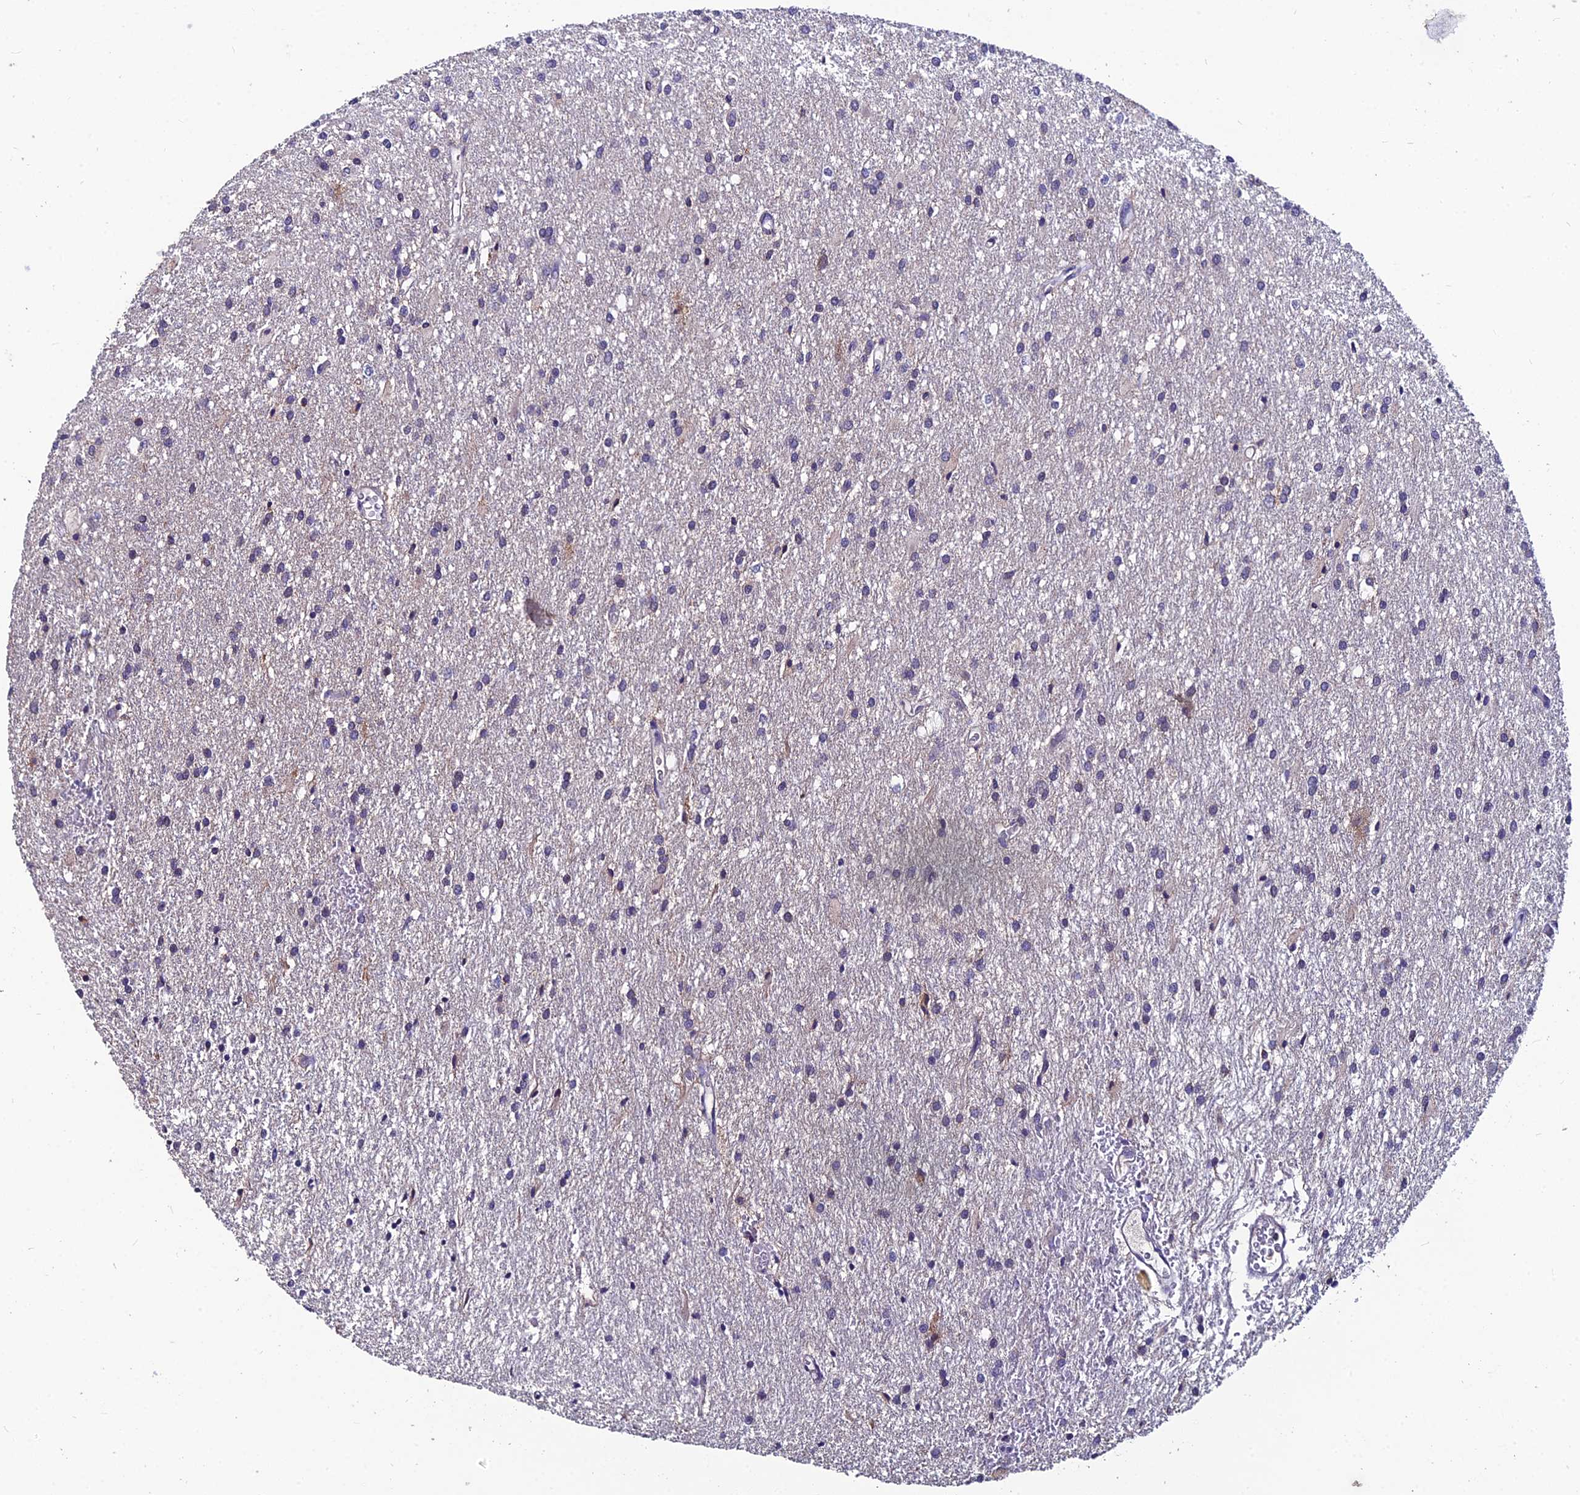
{"staining": {"intensity": "negative", "quantity": "none", "location": "none"}, "tissue": "glioma", "cell_type": "Tumor cells", "image_type": "cancer", "snomed": [{"axis": "morphology", "description": "Glioma, malignant, High grade"}, {"axis": "topography", "description": "Brain"}], "caption": "The image exhibits no staining of tumor cells in glioma.", "gene": "LGALS7", "patient": {"sex": "female", "age": 50}}